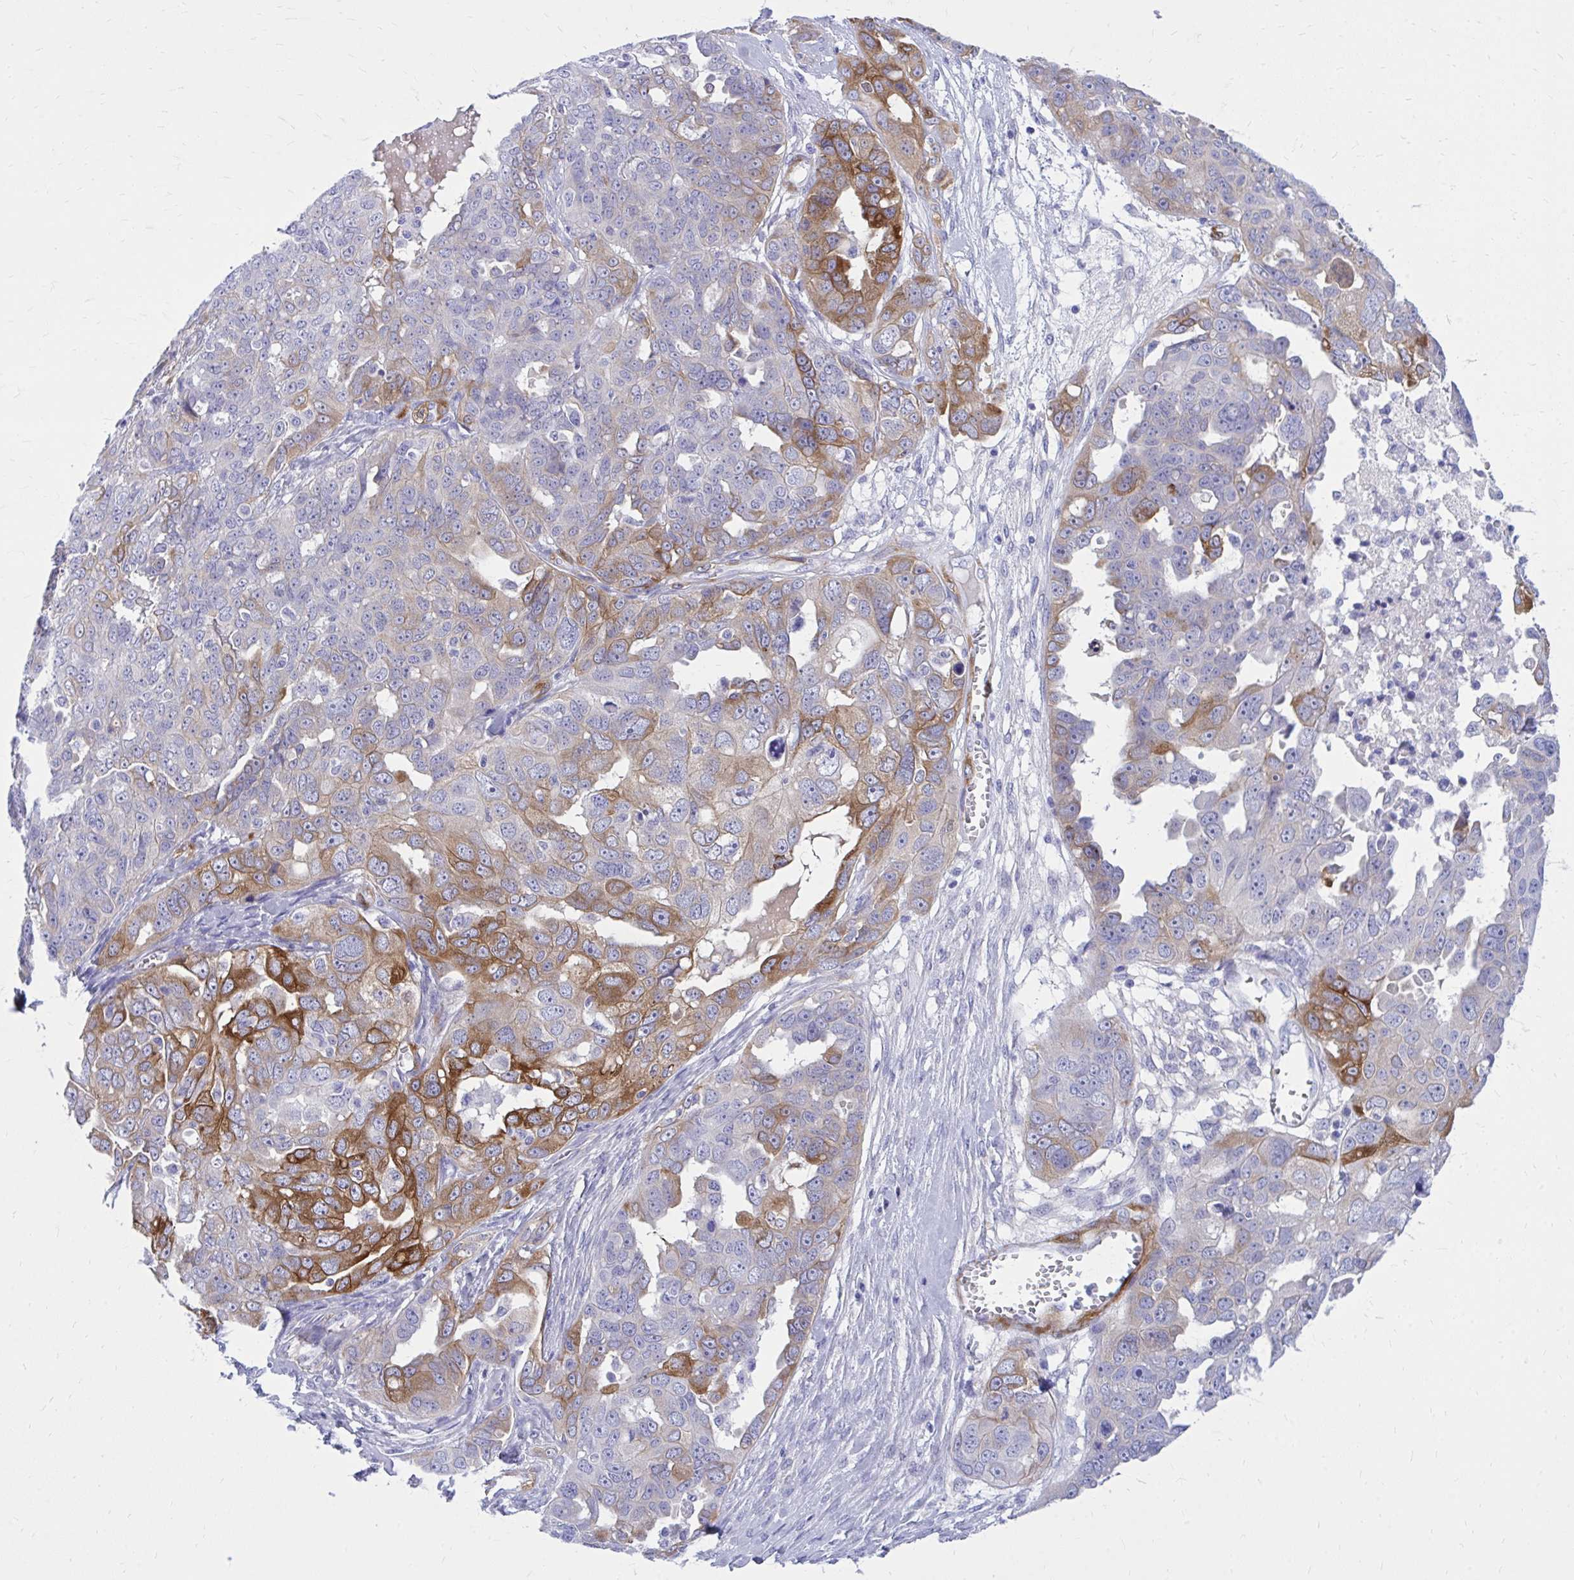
{"staining": {"intensity": "strong", "quantity": "<25%", "location": "cytoplasmic/membranous"}, "tissue": "ovarian cancer", "cell_type": "Tumor cells", "image_type": "cancer", "snomed": [{"axis": "morphology", "description": "Carcinoma, endometroid"}, {"axis": "topography", "description": "Ovary"}], "caption": "Ovarian cancer stained for a protein displays strong cytoplasmic/membranous positivity in tumor cells. Using DAB (brown) and hematoxylin (blue) stains, captured at high magnification using brightfield microscopy.", "gene": "EPB41L1", "patient": {"sex": "female", "age": 70}}